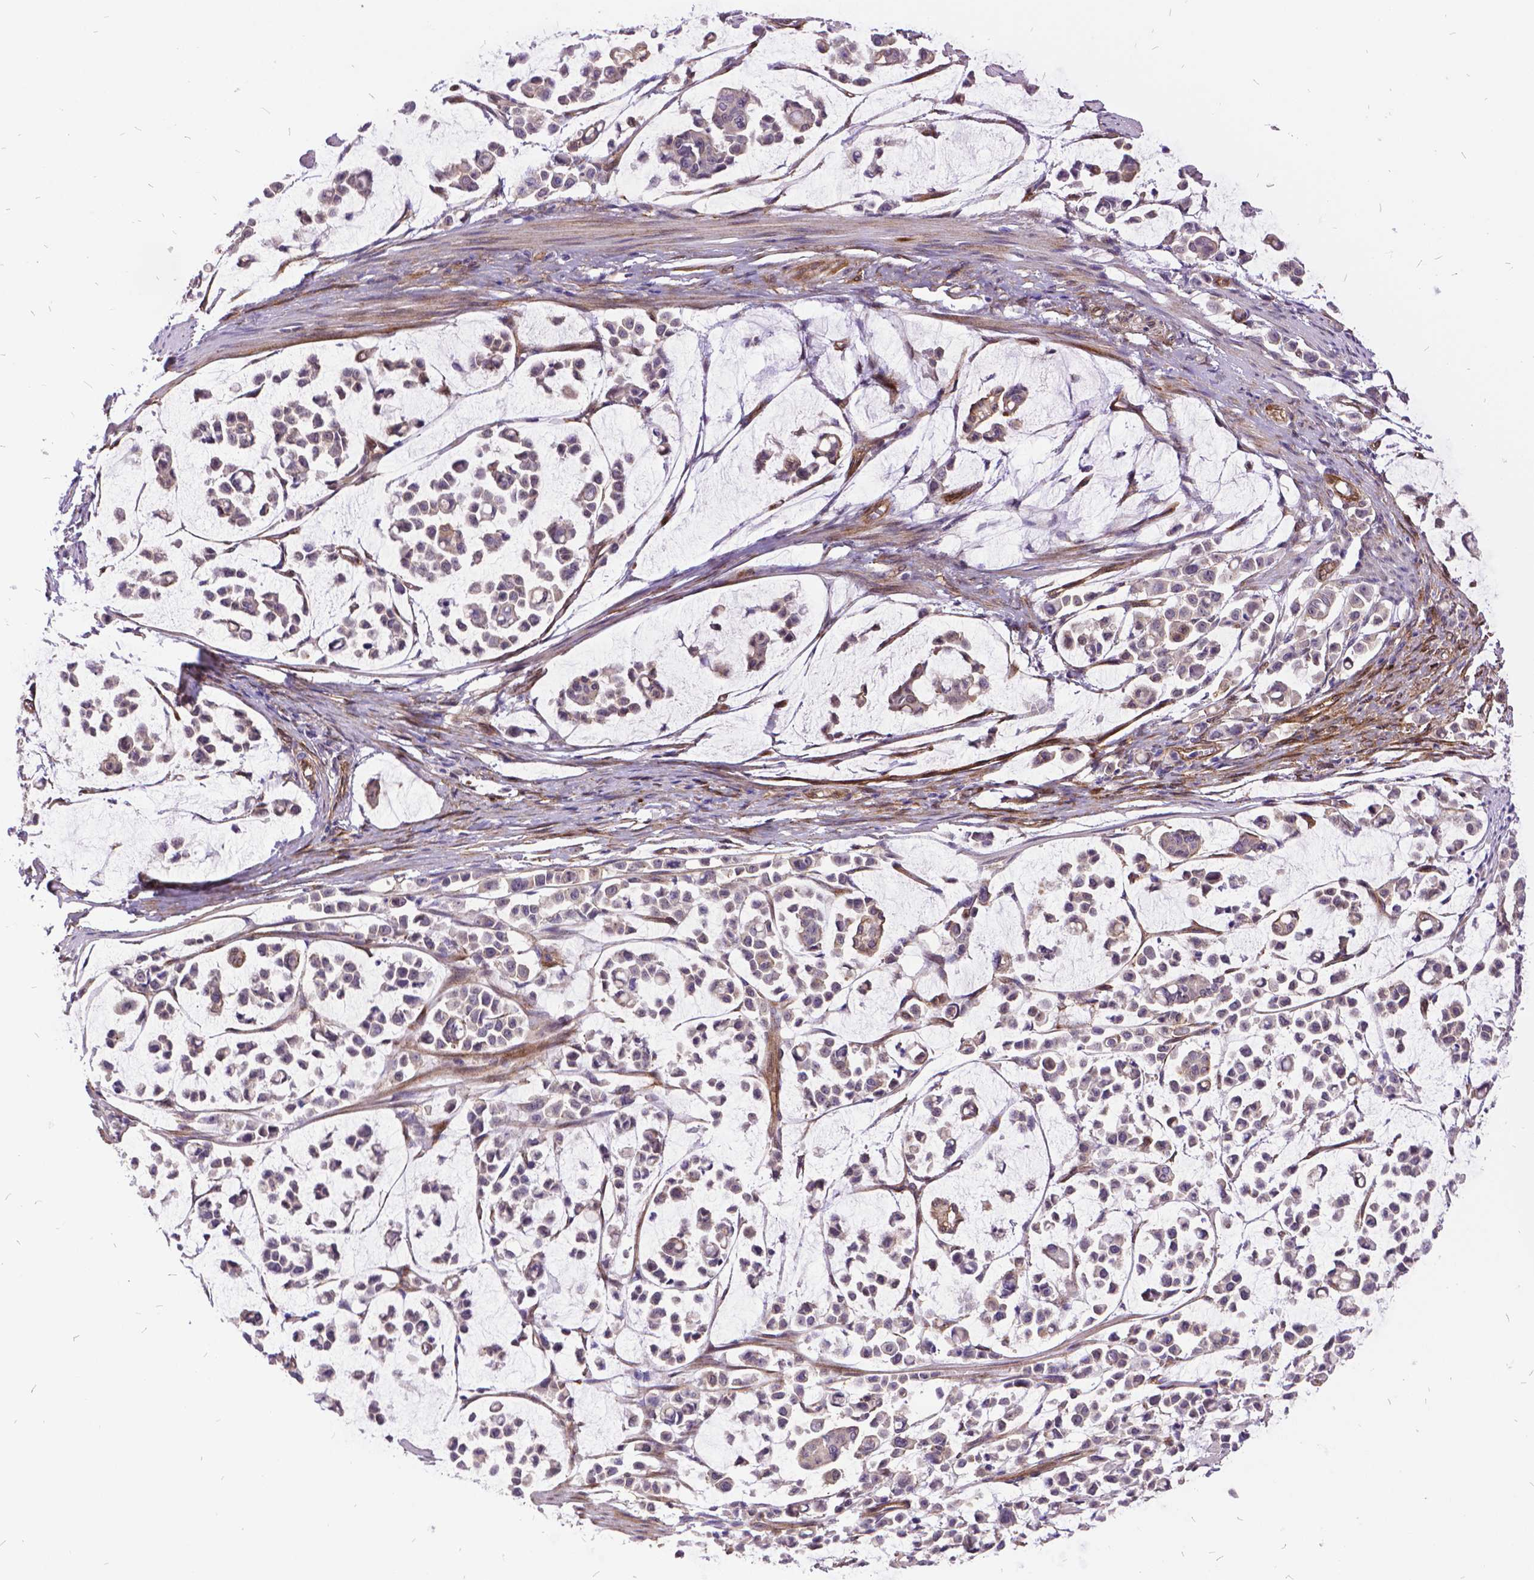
{"staining": {"intensity": "moderate", "quantity": "25%-75%", "location": "cytoplasmic/membranous"}, "tissue": "stomach cancer", "cell_type": "Tumor cells", "image_type": "cancer", "snomed": [{"axis": "morphology", "description": "Adenocarcinoma, NOS"}, {"axis": "topography", "description": "Stomach"}], "caption": "Immunohistochemistry (IHC) histopathology image of stomach adenocarcinoma stained for a protein (brown), which displays medium levels of moderate cytoplasmic/membranous staining in approximately 25%-75% of tumor cells.", "gene": "GRB7", "patient": {"sex": "male", "age": 82}}